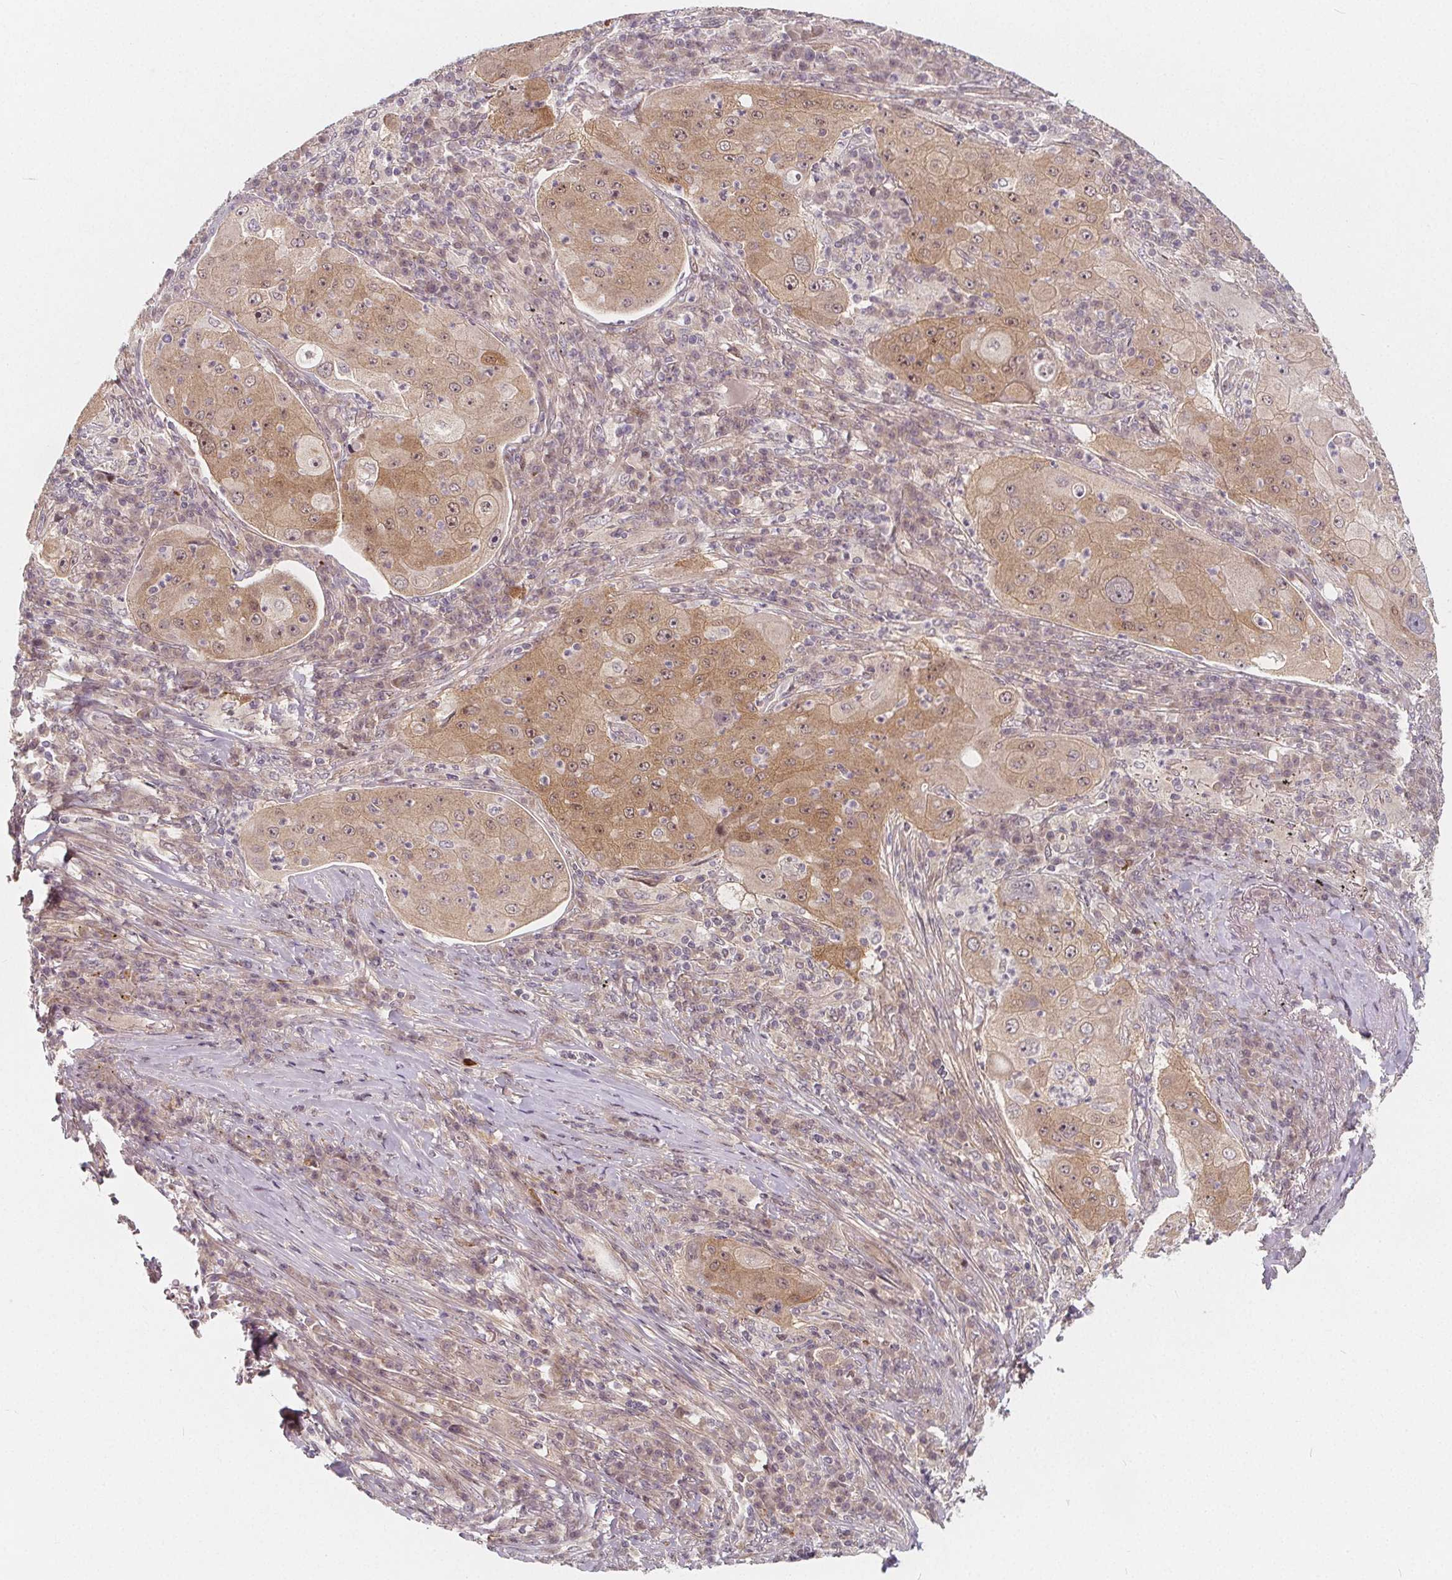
{"staining": {"intensity": "weak", "quantity": ">75%", "location": "cytoplasmic/membranous,nuclear"}, "tissue": "lung cancer", "cell_type": "Tumor cells", "image_type": "cancer", "snomed": [{"axis": "morphology", "description": "Squamous cell carcinoma, NOS"}, {"axis": "topography", "description": "Lung"}], "caption": "Tumor cells display low levels of weak cytoplasmic/membranous and nuclear staining in approximately >75% of cells in lung squamous cell carcinoma.", "gene": "AKT1S1", "patient": {"sex": "female", "age": 59}}